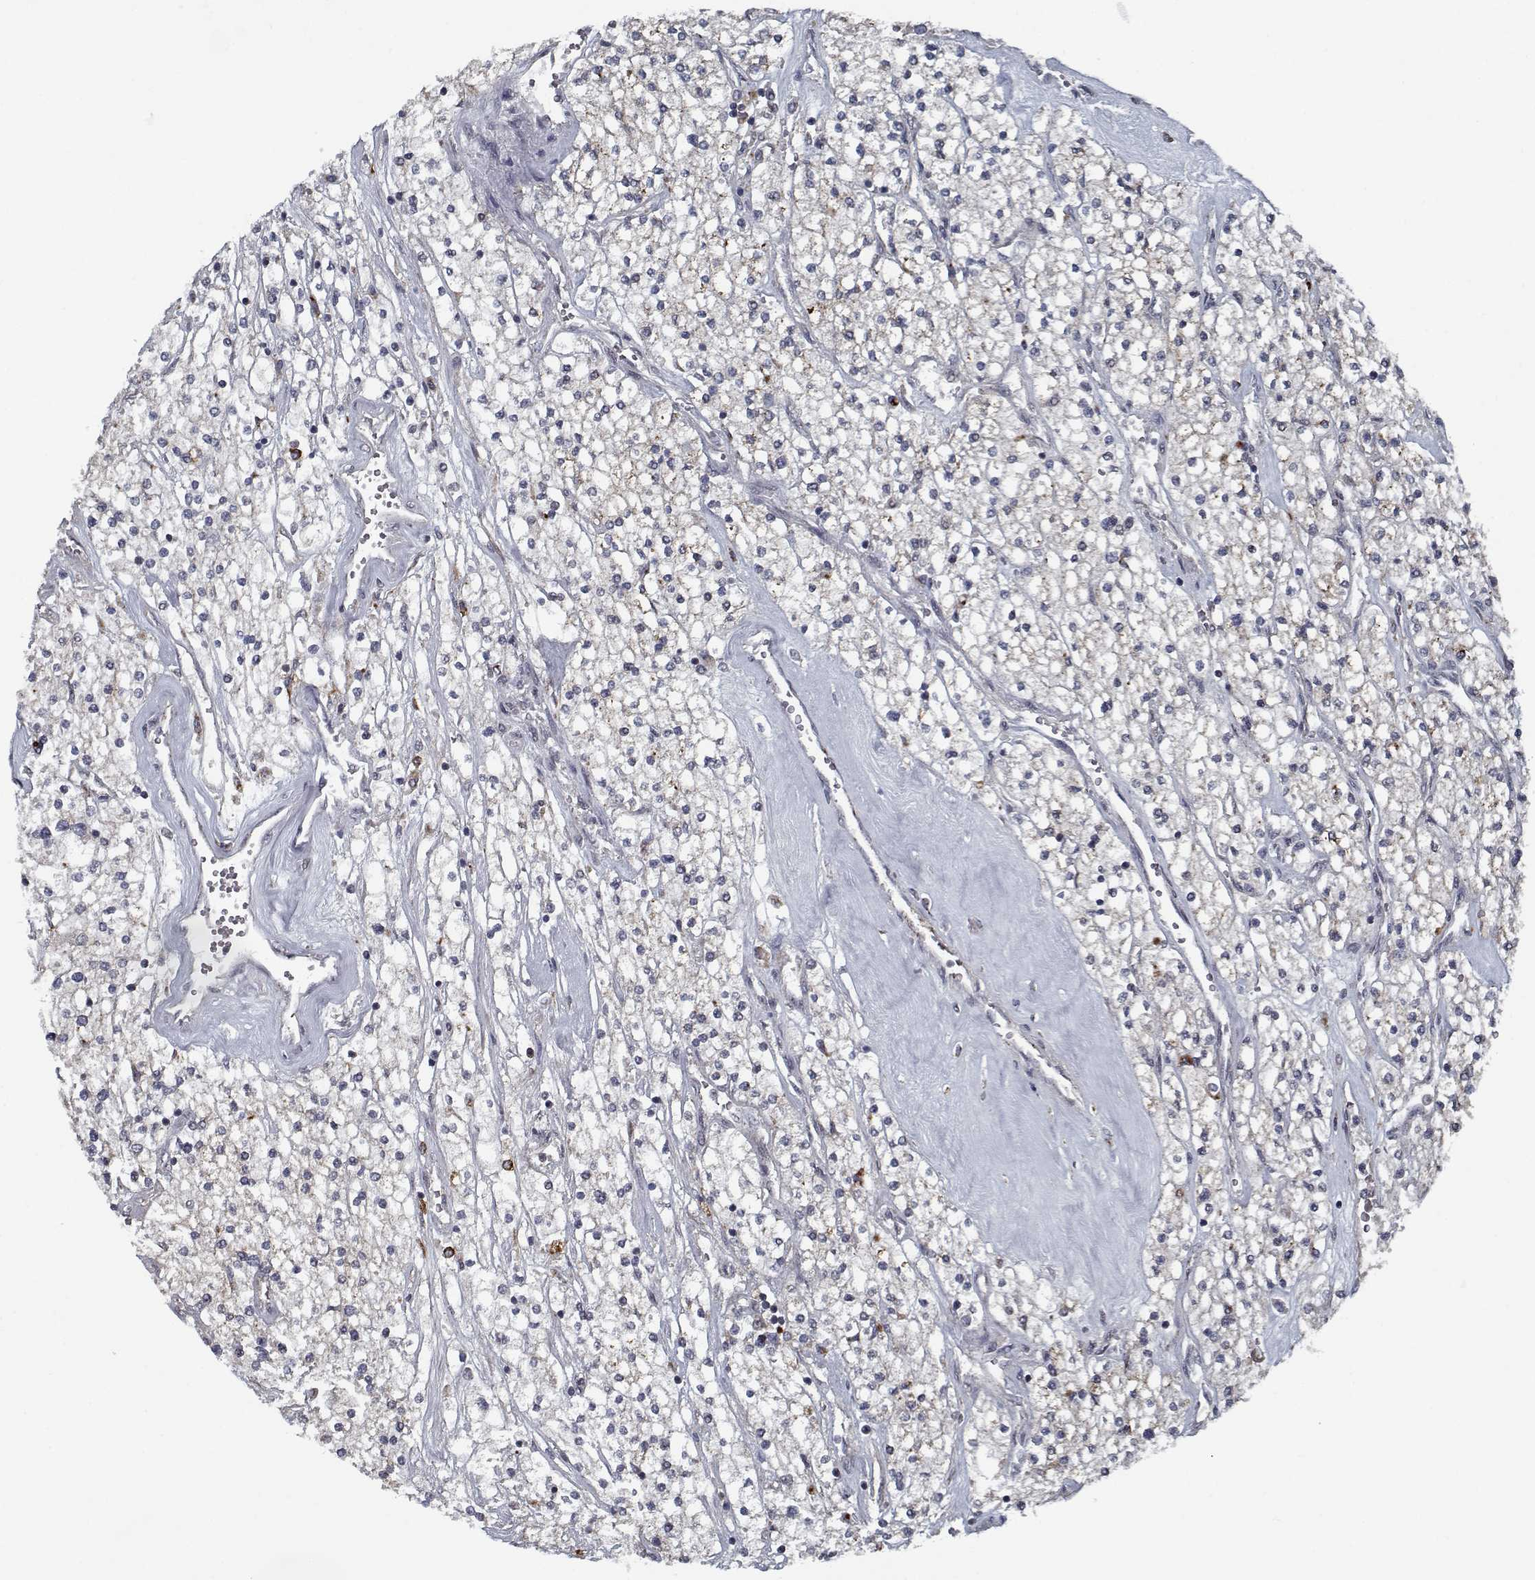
{"staining": {"intensity": "negative", "quantity": "none", "location": "none"}, "tissue": "renal cancer", "cell_type": "Tumor cells", "image_type": "cancer", "snomed": [{"axis": "morphology", "description": "Adenocarcinoma, NOS"}, {"axis": "topography", "description": "Kidney"}], "caption": "An image of renal cancer (adenocarcinoma) stained for a protein displays no brown staining in tumor cells.", "gene": "NLK", "patient": {"sex": "male", "age": 80}}